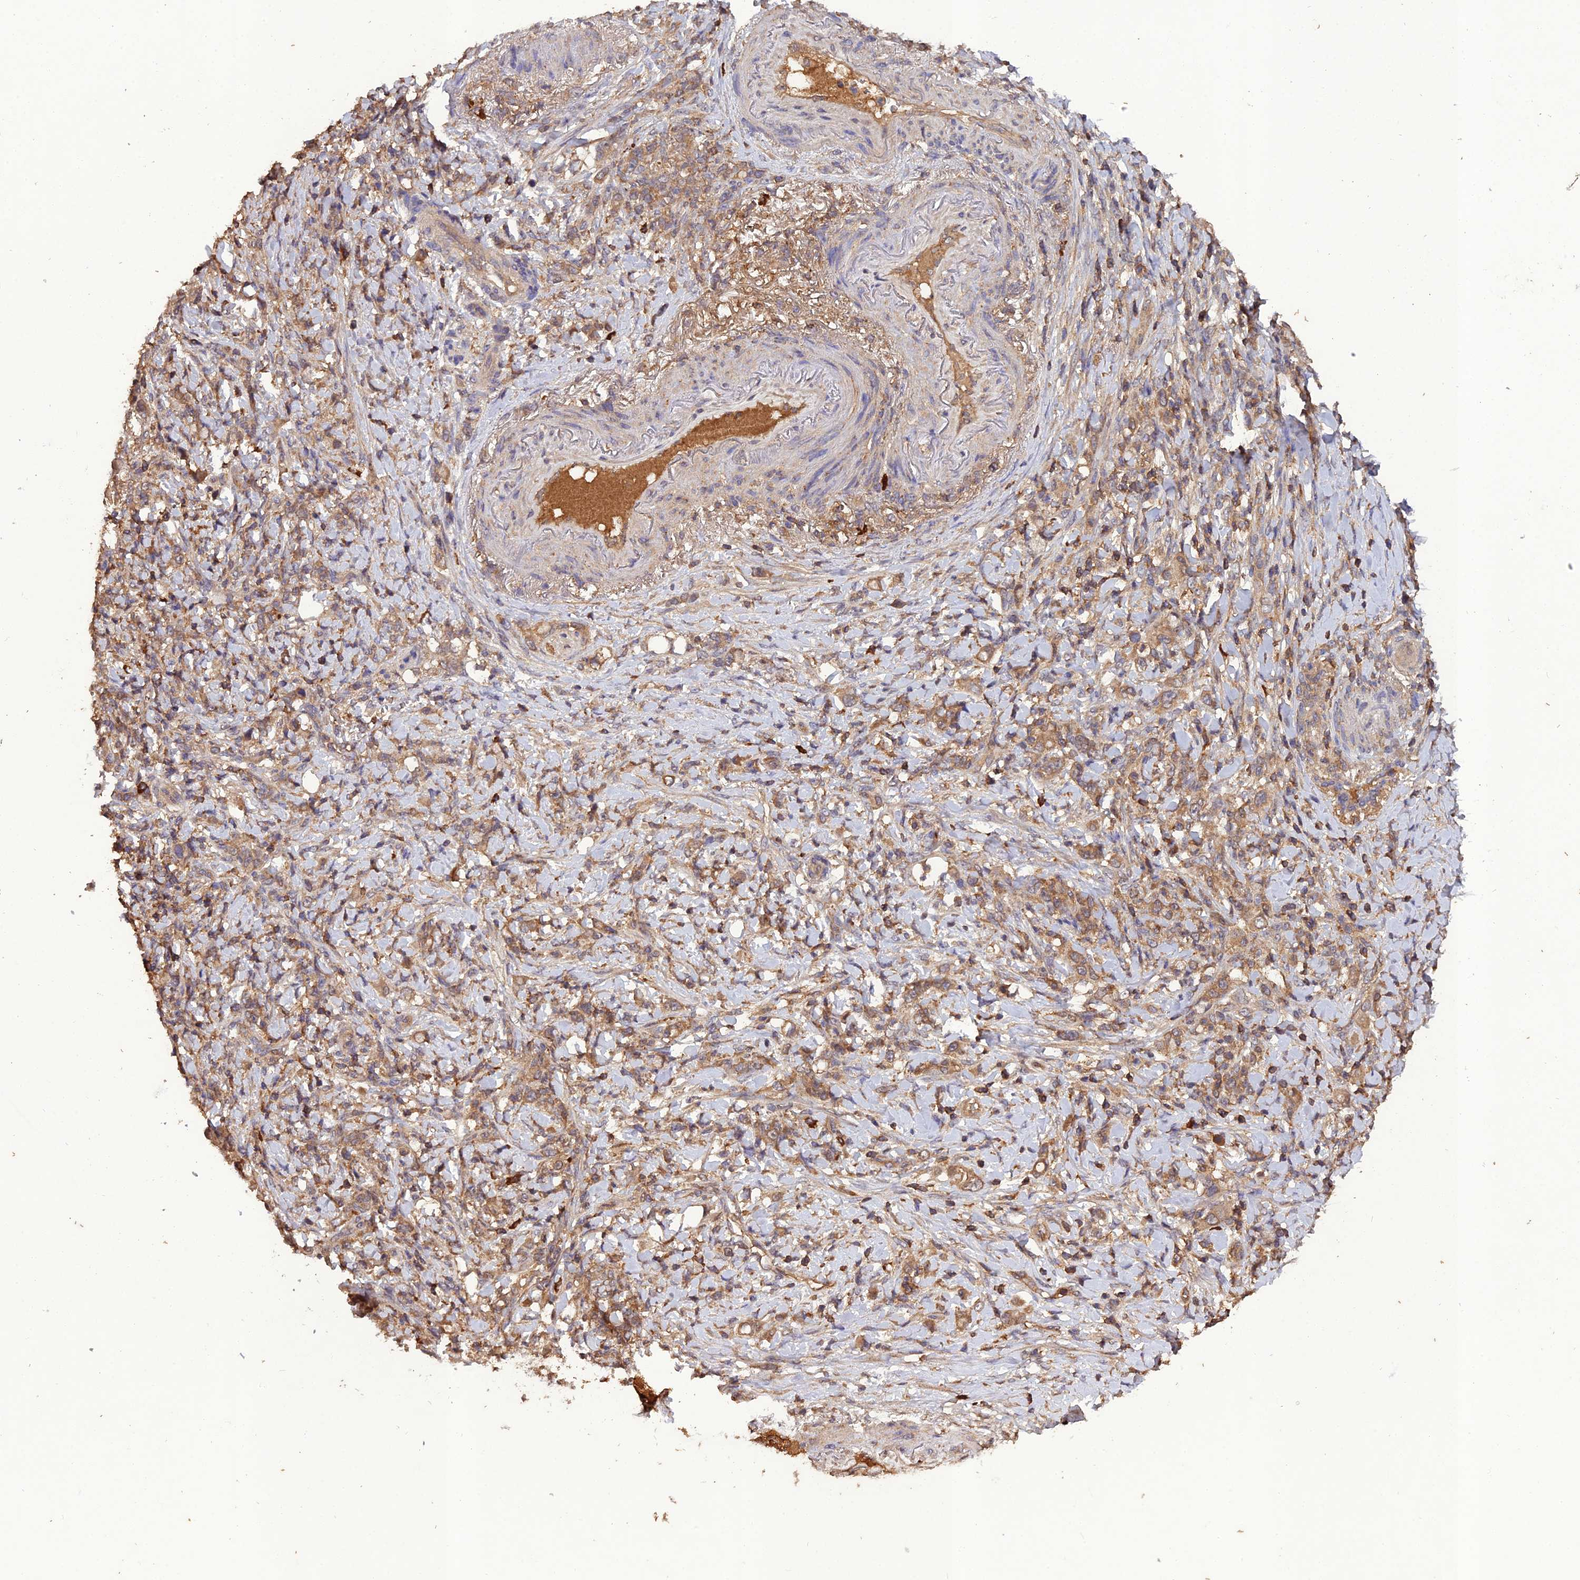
{"staining": {"intensity": "moderate", "quantity": ">75%", "location": "cytoplasmic/membranous"}, "tissue": "stomach cancer", "cell_type": "Tumor cells", "image_type": "cancer", "snomed": [{"axis": "morphology", "description": "Normal tissue, NOS"}, {"axis": "morphology", "description": "Adenocarcinoma, NOS"}, {"axis": "topography", "description": "Stomach"}], "caption": "A micrograph showing moderate cytoplasmic/membranous positivity in about >75% of tumor cells in adenocarcinoma (stomach), as visualized by brown immunohistochemical staining.", "gene": "TMEM258", "patient": {"sex": "female", "age": 79}}